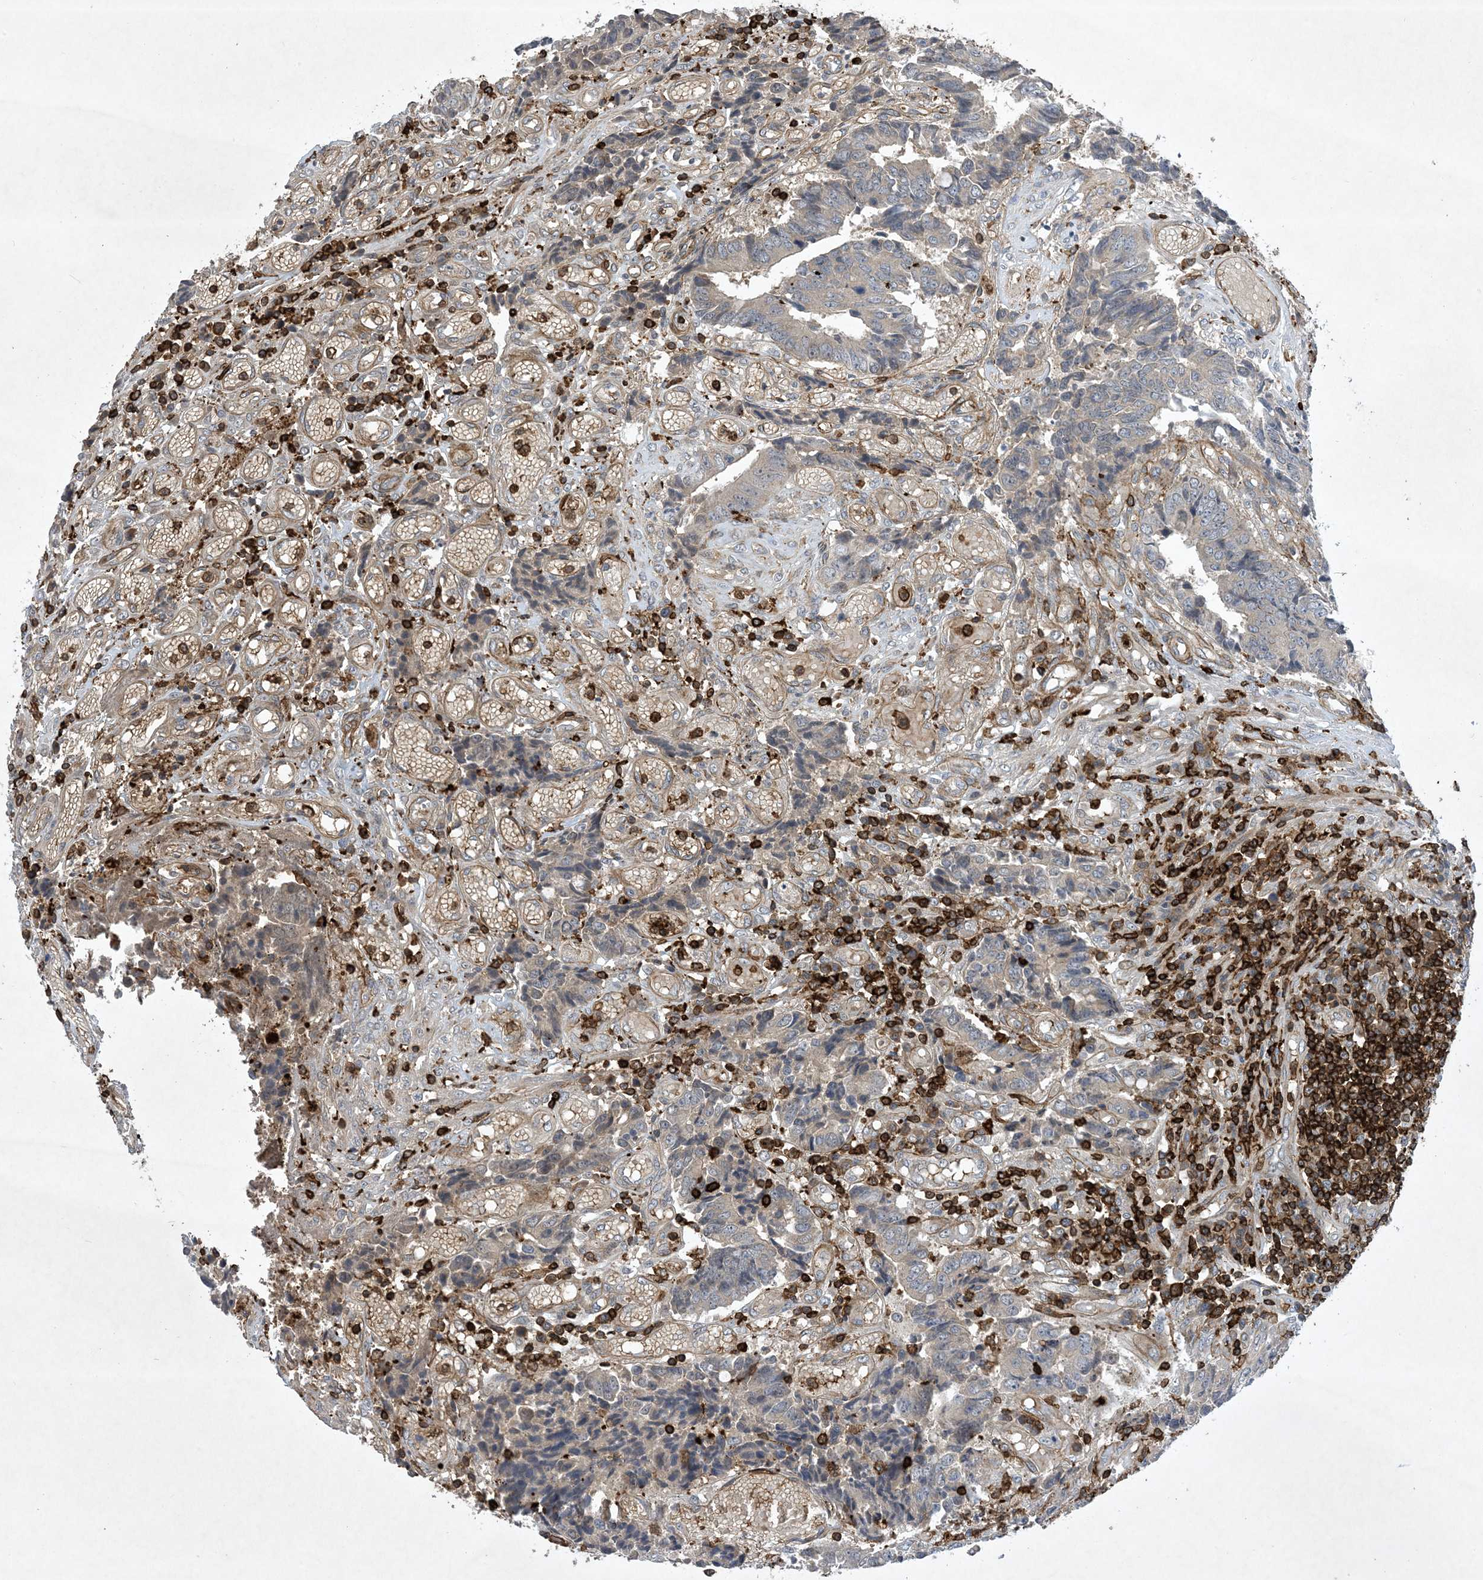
{"staining": {"intensity": "negative", "quantity": "none", "location": "none"}, "tissue": "colorectal cancer", "cell_type": "Tumor cells", "image_type": "cancer", "snomed": [{"axis": "morphology", "description": "Adenocarcinoma, NOS"}, {"axis": "topography", "description": "Rectum"}], "caption": "Adenocarcinoma (colorectal) stained for a protein using immunohistochemistry displays no staining tumor cells.", "gene": "AK9", "patient": {"sex": "male", "age": 84}}